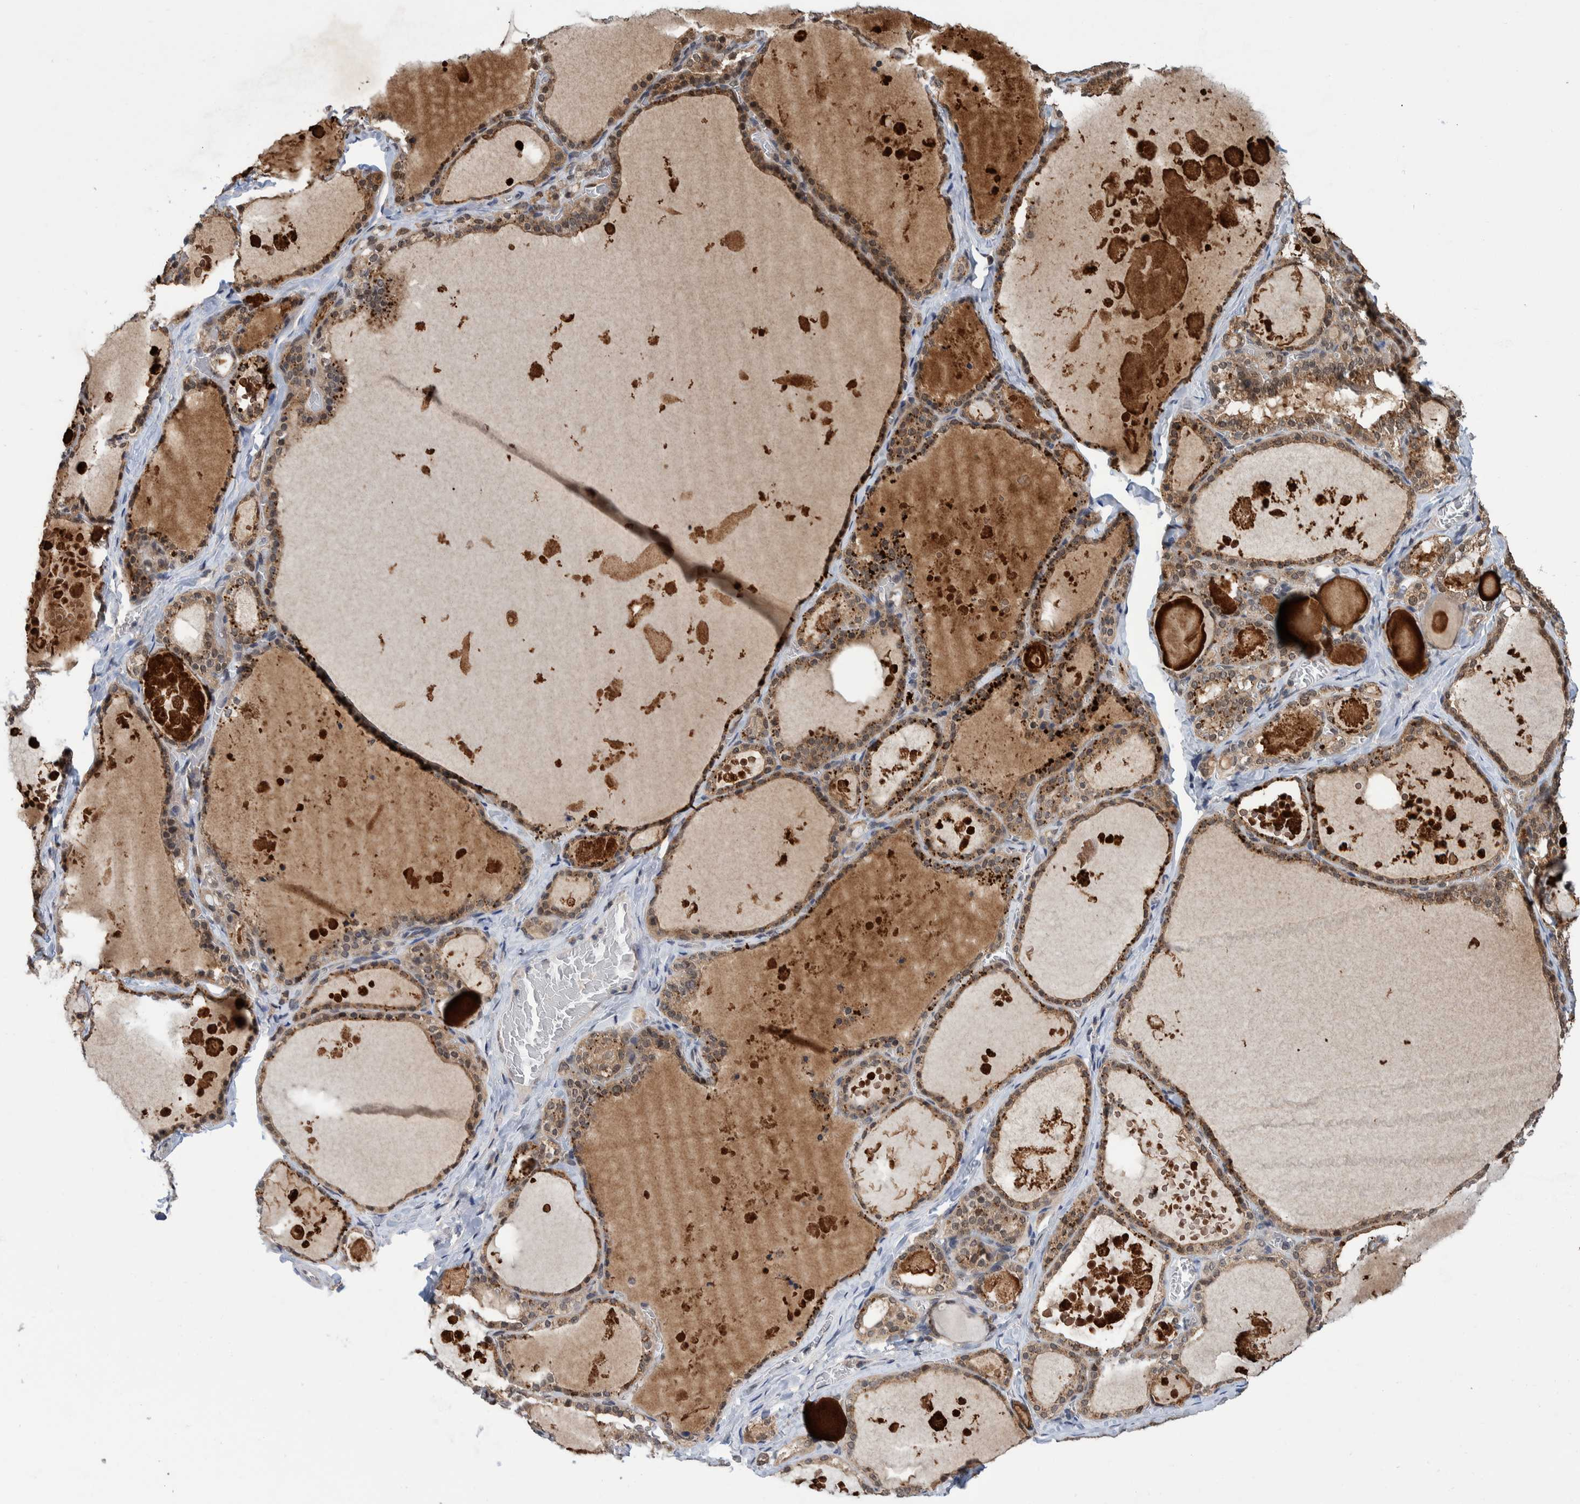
{"staining": {"intensity": "weak", "quantity": ">75%", "location": "cytoplasmic/membranous"}, "tissue": "thyroid gland", "cell_type": "Glandular cells", "image_type": "normal", "snomed": [{"axis": "morphology", "description": "Normal tissue, NOS"}, {"axis": "topography", "description": "Thyroid gland"}], "caption": "Weak cytoplasmic/membranous protein positivity is seen in about >75% of glandular cells in thyroid gland.", "gene": "PLPBP", "patient": {"sex": "male", "age": 56}}